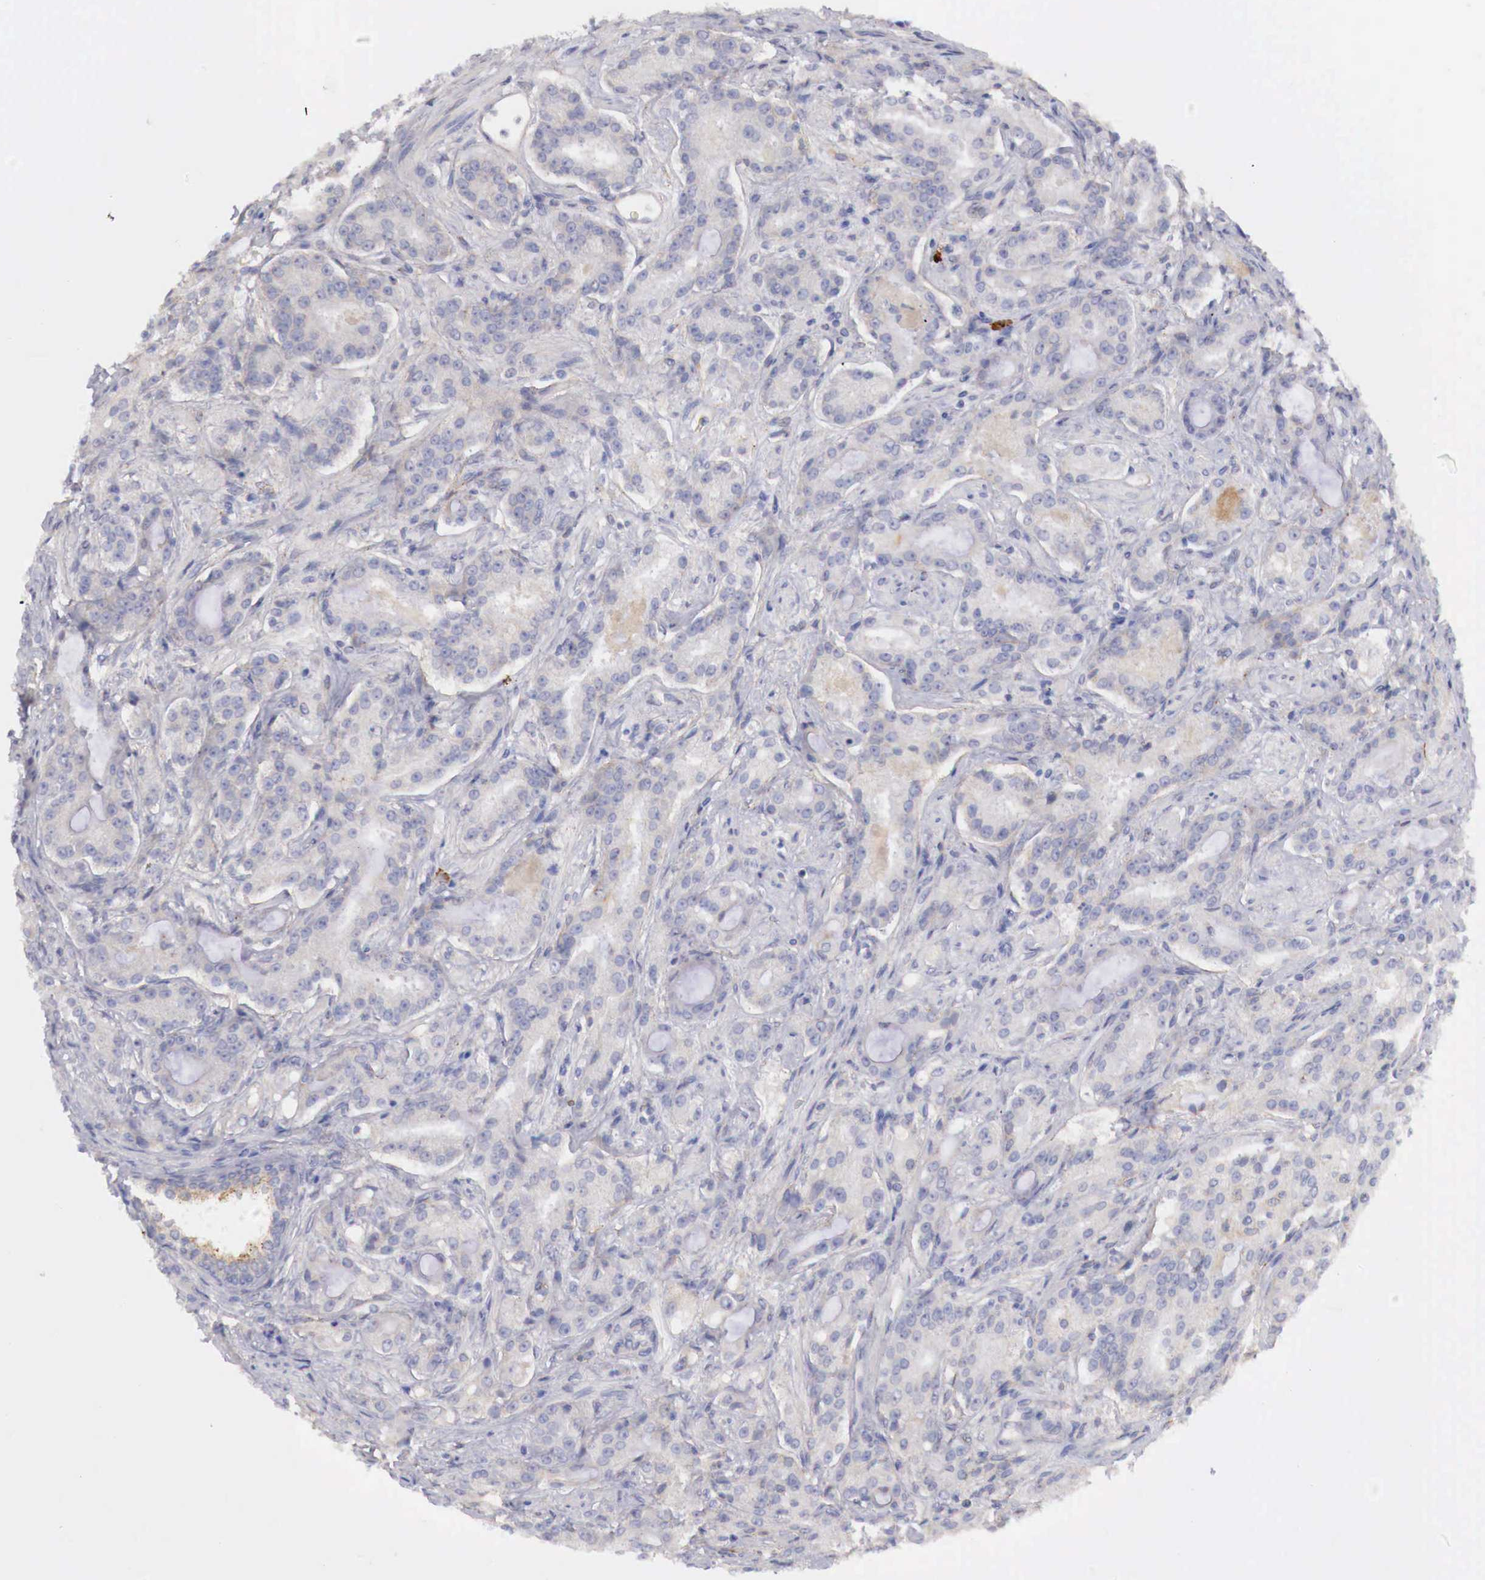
{"staining": {"intensity": "negative", "quantity": "none", "location": "none"}, "tissue": "prostate cancer", "cell_type": "Tumor cells", "image_type": "cancer", "snomed": [{"axis": "morphology", "description": "Adenocarcinoma, Medium grade"}, {"axis": "topography", "description": "Prostate"}], "caption": "The histopathology image reveals no significant positivity in tumor cells of prostate medium-grade adenocarcinoma. The staining is performed using DAB (3,3'-diaminobenzidine) brown chromogen with nuclei counter-stained in using hematoxylin.", "gene": "KLHDC7B", "patient": {"sex": "male", "age": 72}}